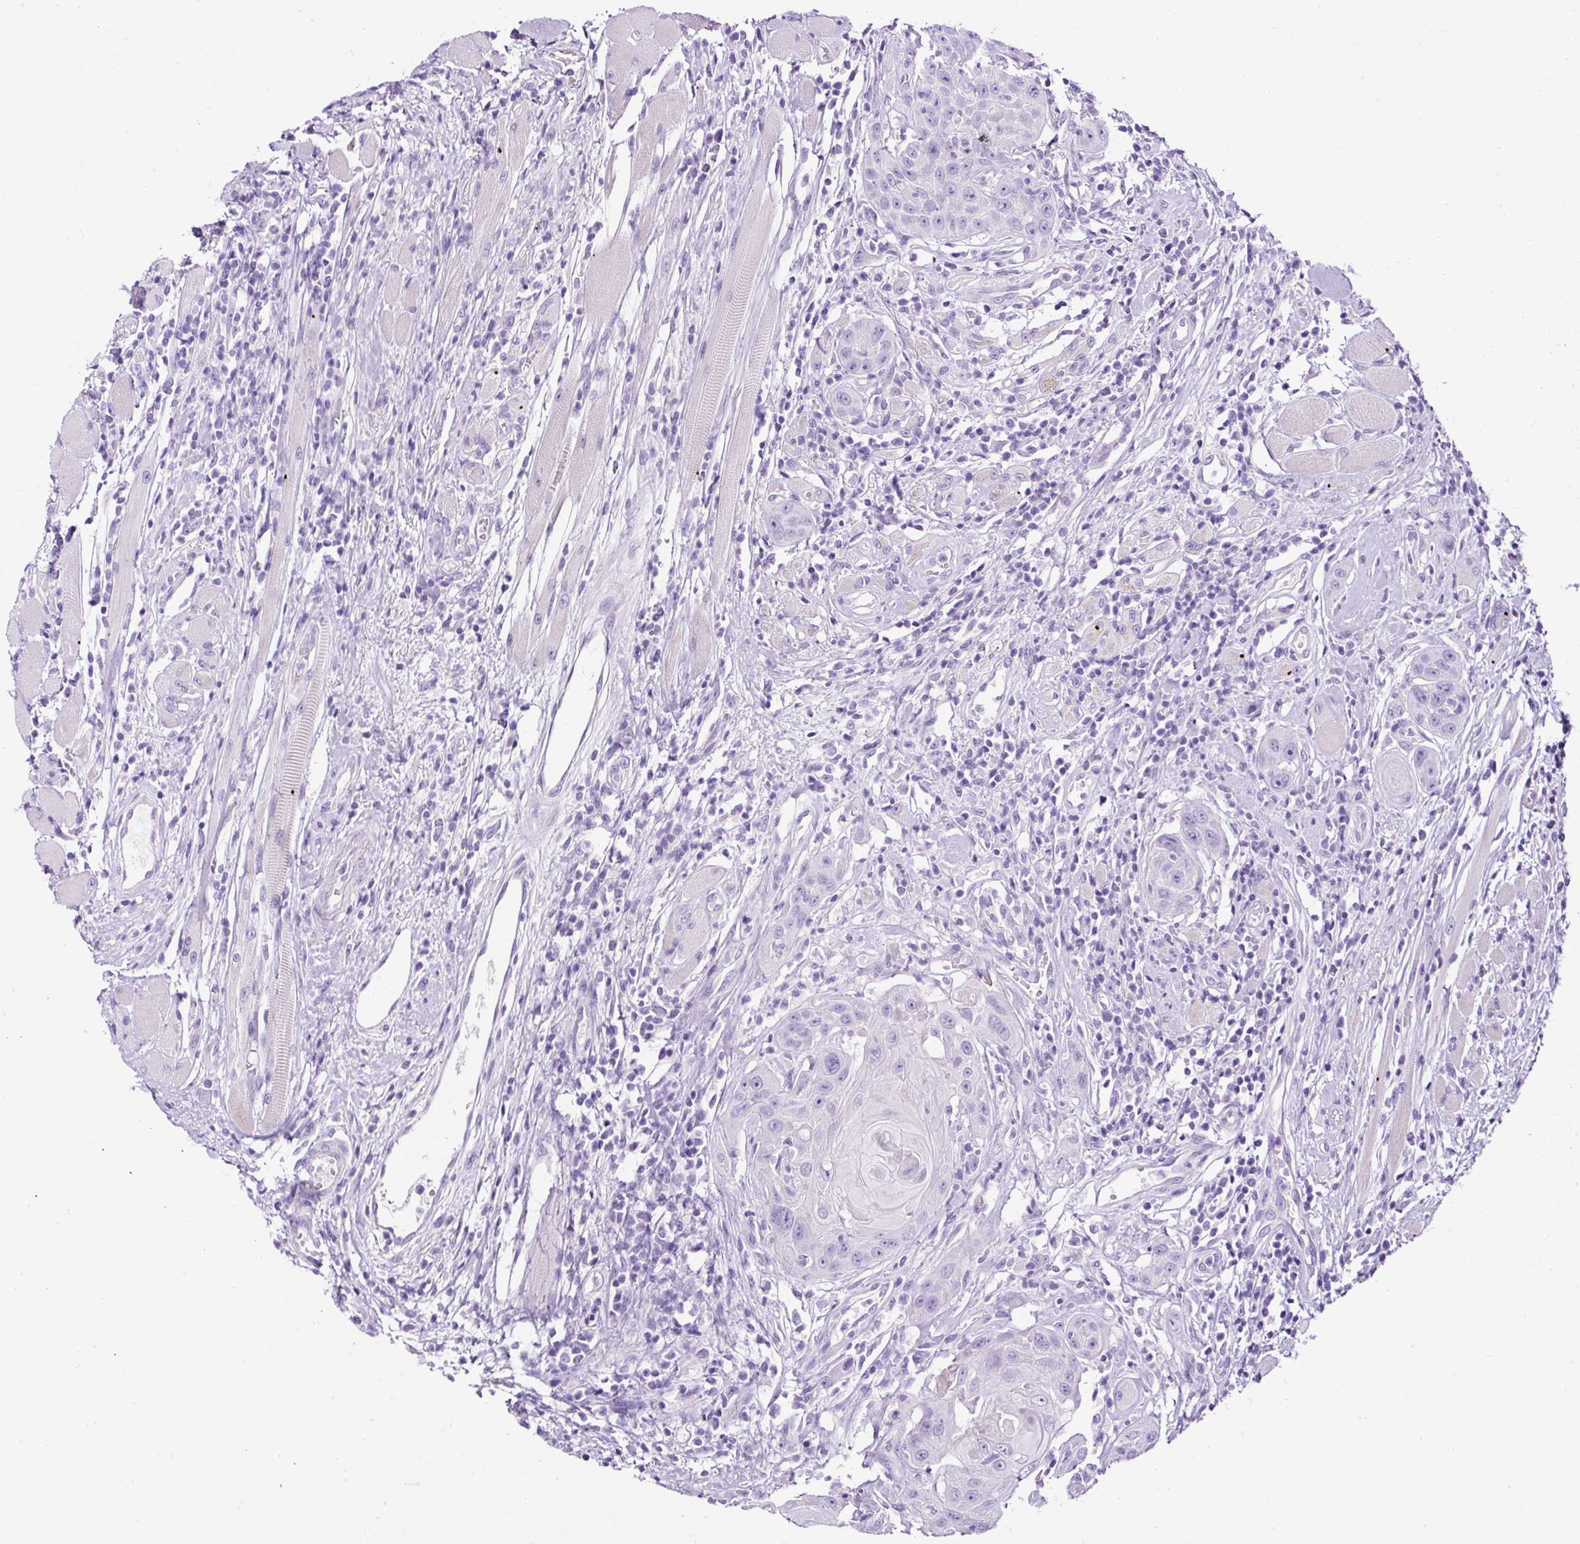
{"staining": {"intensity": "negative", "quantity": "none", "location": "none"}, "tissue": "head and neck cancer", "cell_type": "Tumor cells", "image_type": "cancer", "snomed": [{"axis": "morphology", "description": "Squamous cell carcinoma, NOS"}, {"axis": "topography", "description": "Head-Neck"}], "caption": "Immunohistochemistry (IHC) of human head and neck squamous cell carcinoma shows no staining in tumor cells. The staining was performed using DAB to visualize the protein expression in brown, while the nuclei were stained in blue with hematoxylin (Magnification: 20x).", "gene": "STOX2", "patient": {"sex": "female", "age": 59}}